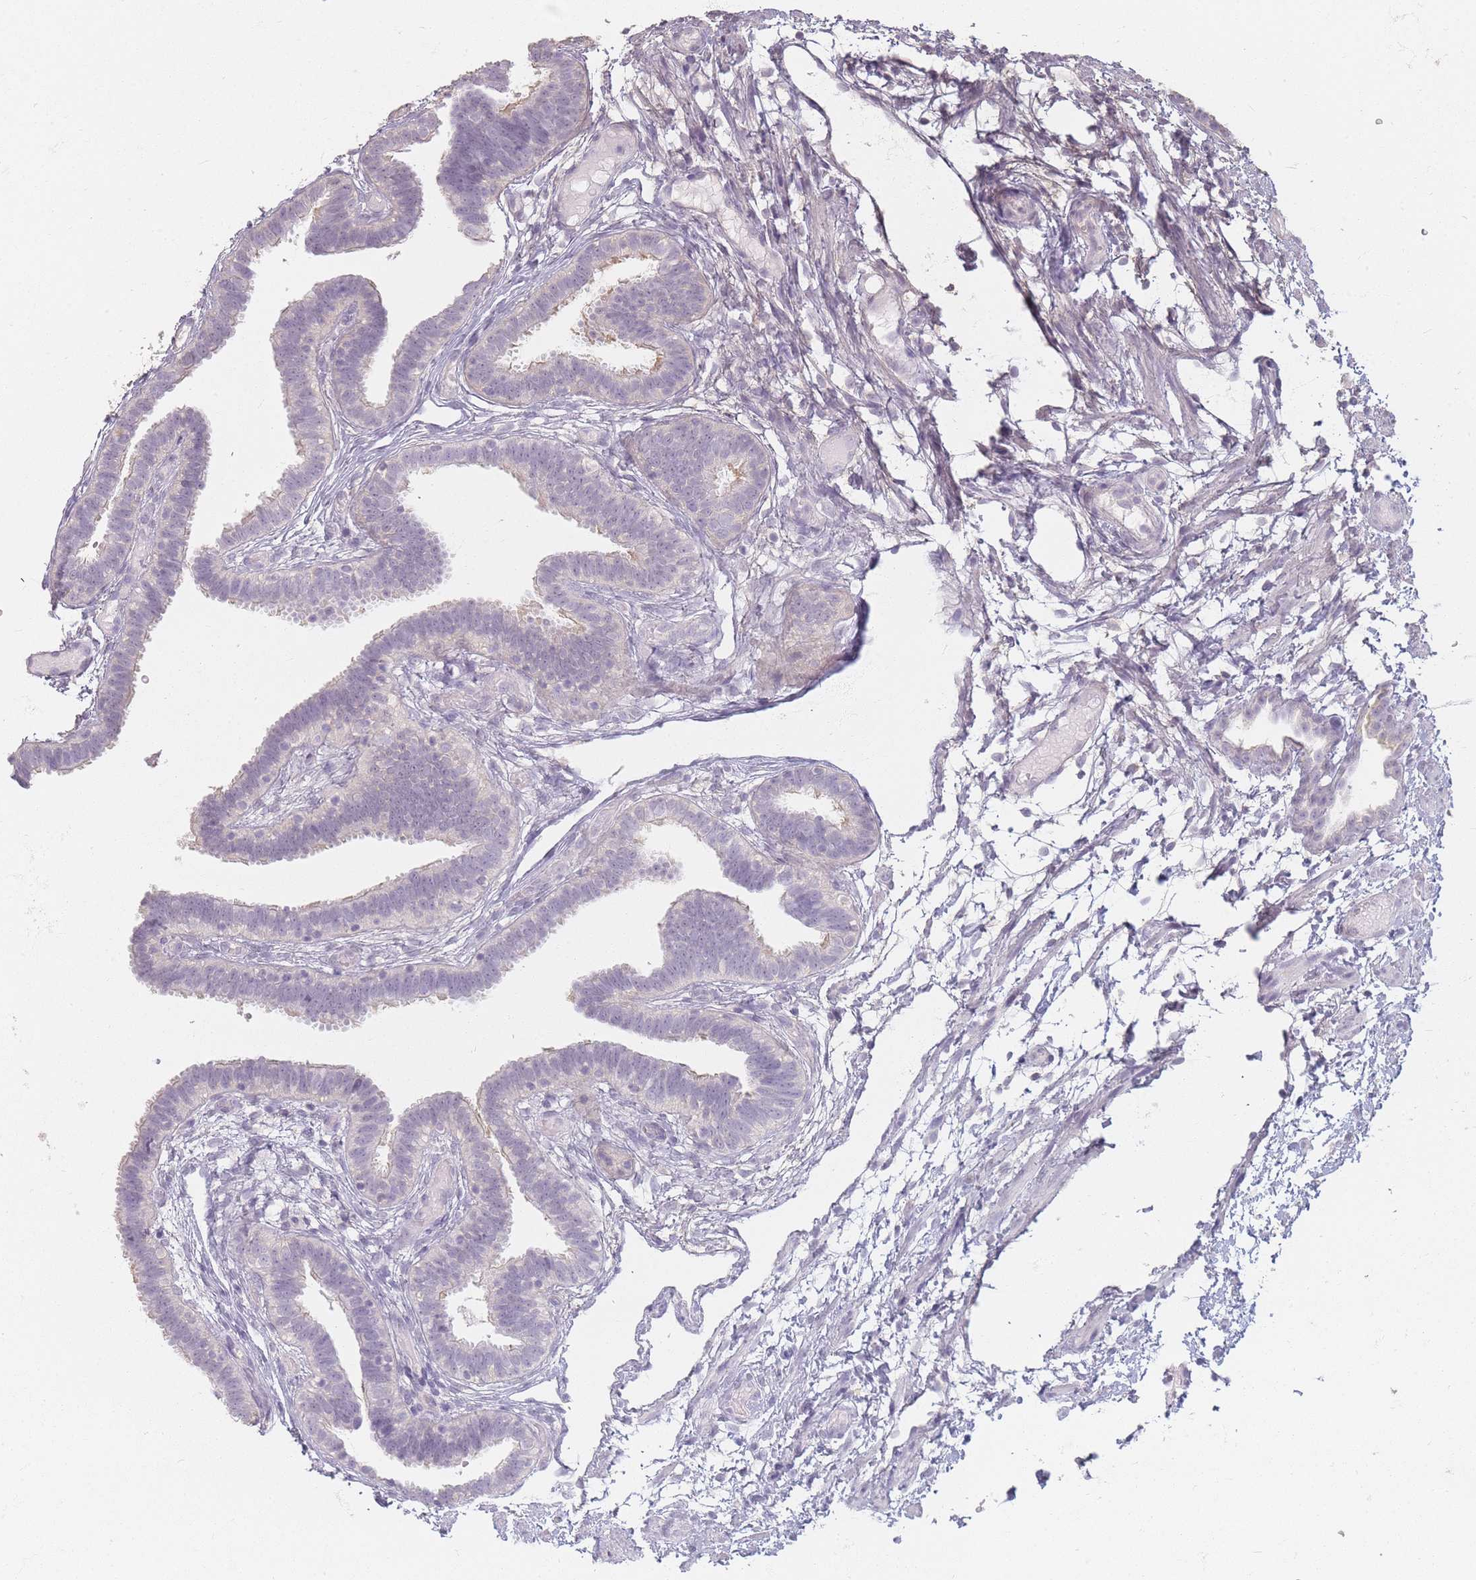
{"staining": {"intensity": "negative", "quantity": "none", "location": "none"}, "tissue": "fallopian tube", "cell_type": "Glandular cells", "image_type": "normal", "snomed": [{"axis": "morphology", "description": "Normal tissue, NOS"}, {"axis": "topography", "description": "Fallopian tube"}], "caption": "Immunohistochemistry (IHC) image of normal fallopian tube stained for a protein (brown), which displays no expression in glandular cells.", "gene": "RFTN1", "patient": {"sex": "female", "age": 37}}